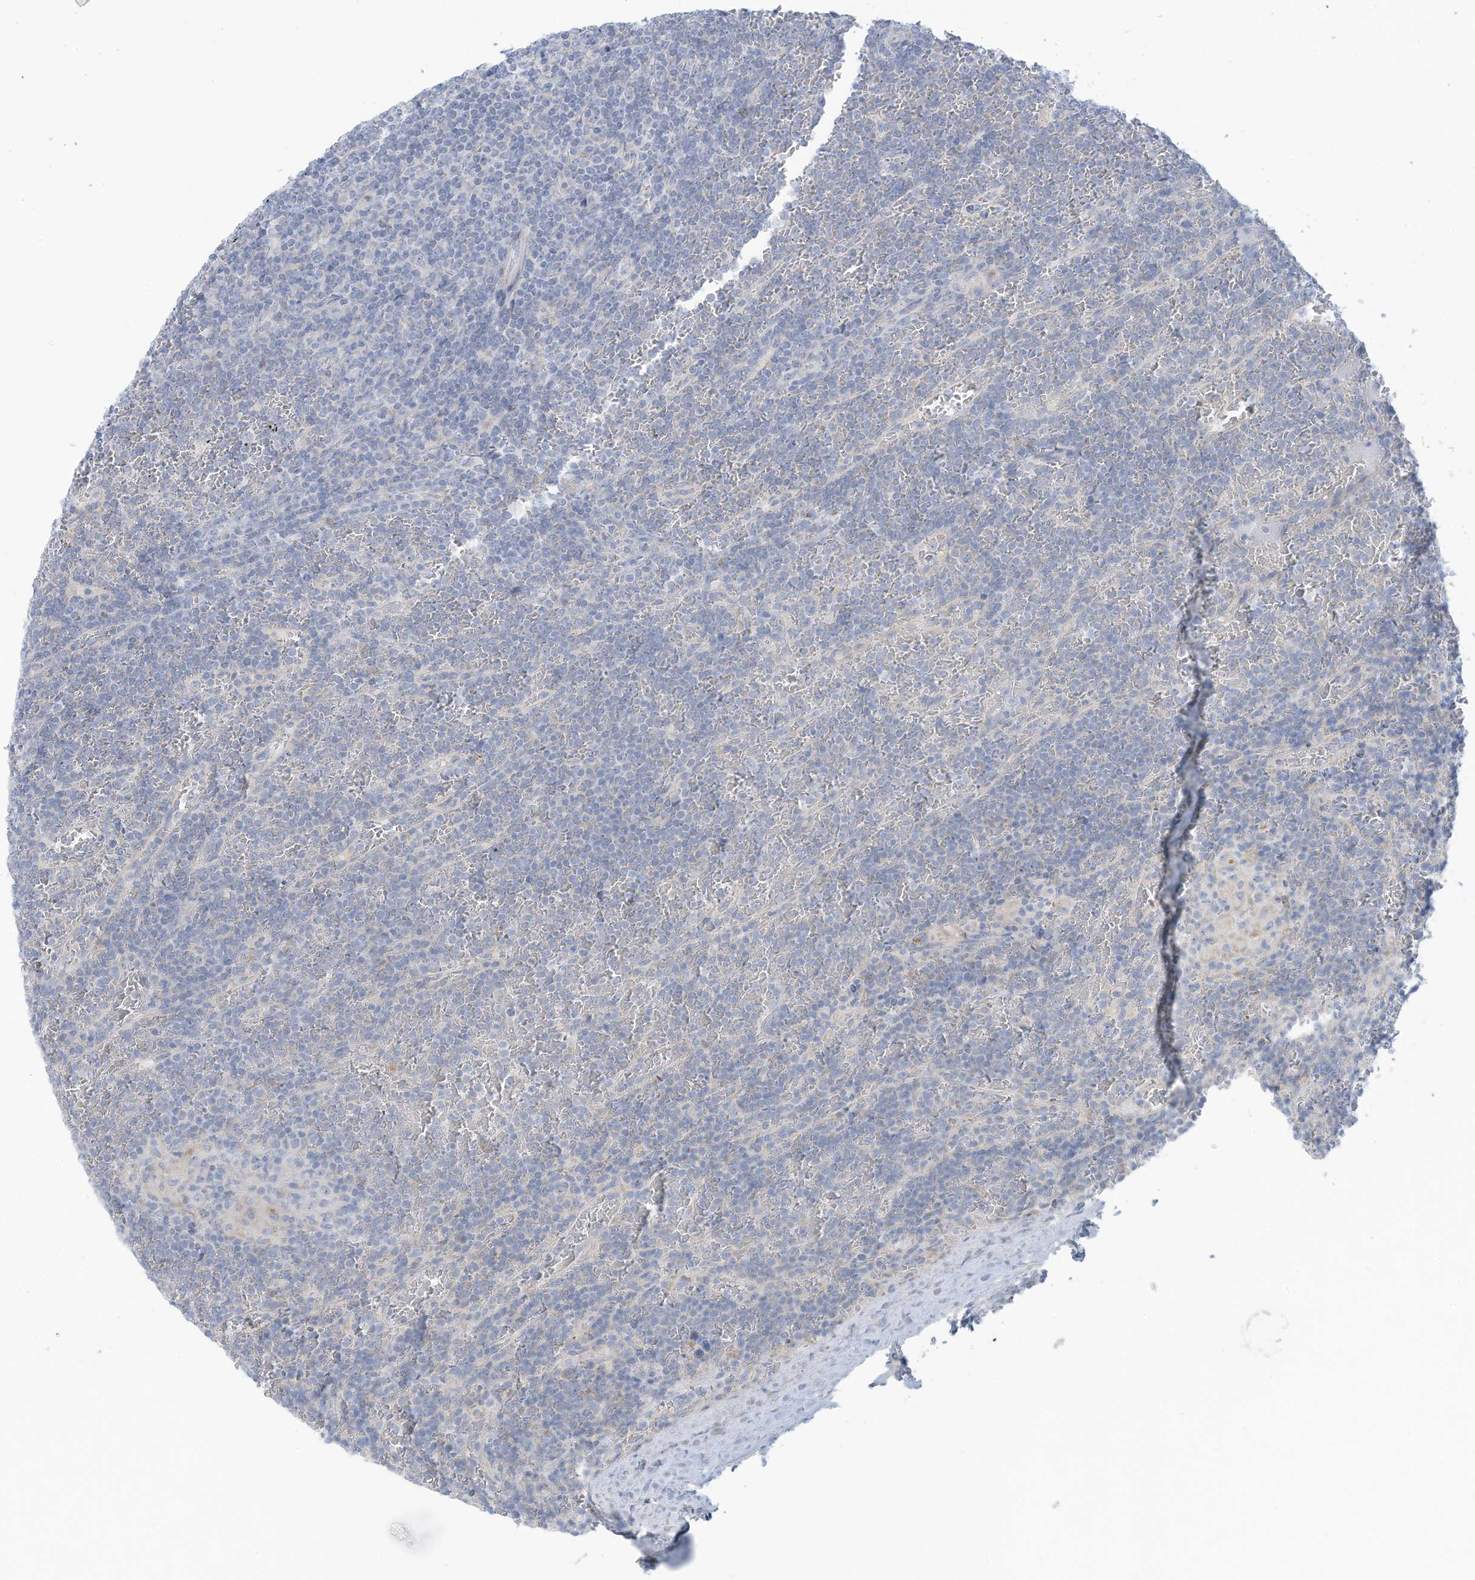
{"staining": {"intensity": "negative", "quantity": "none", "location": "none"}, "tissue": "lymphoma", "cell_type": "Tumor cells", "image_type": "cancer", "snomed": [{"axis": "morphology", "description": "Malignant lymphoma, non-Hodgkin's type, Low grade"}, {"axis": "topography", "description": "Spleen"}], "caption": "Tumor cells are negative for brown protein staining in low-grade malignant lymphoma, non-Hodgkin's type. Nuclei are stained in blue.", "gene": "TRMT2B", "patient": {"sex": "female", "age": 19}}